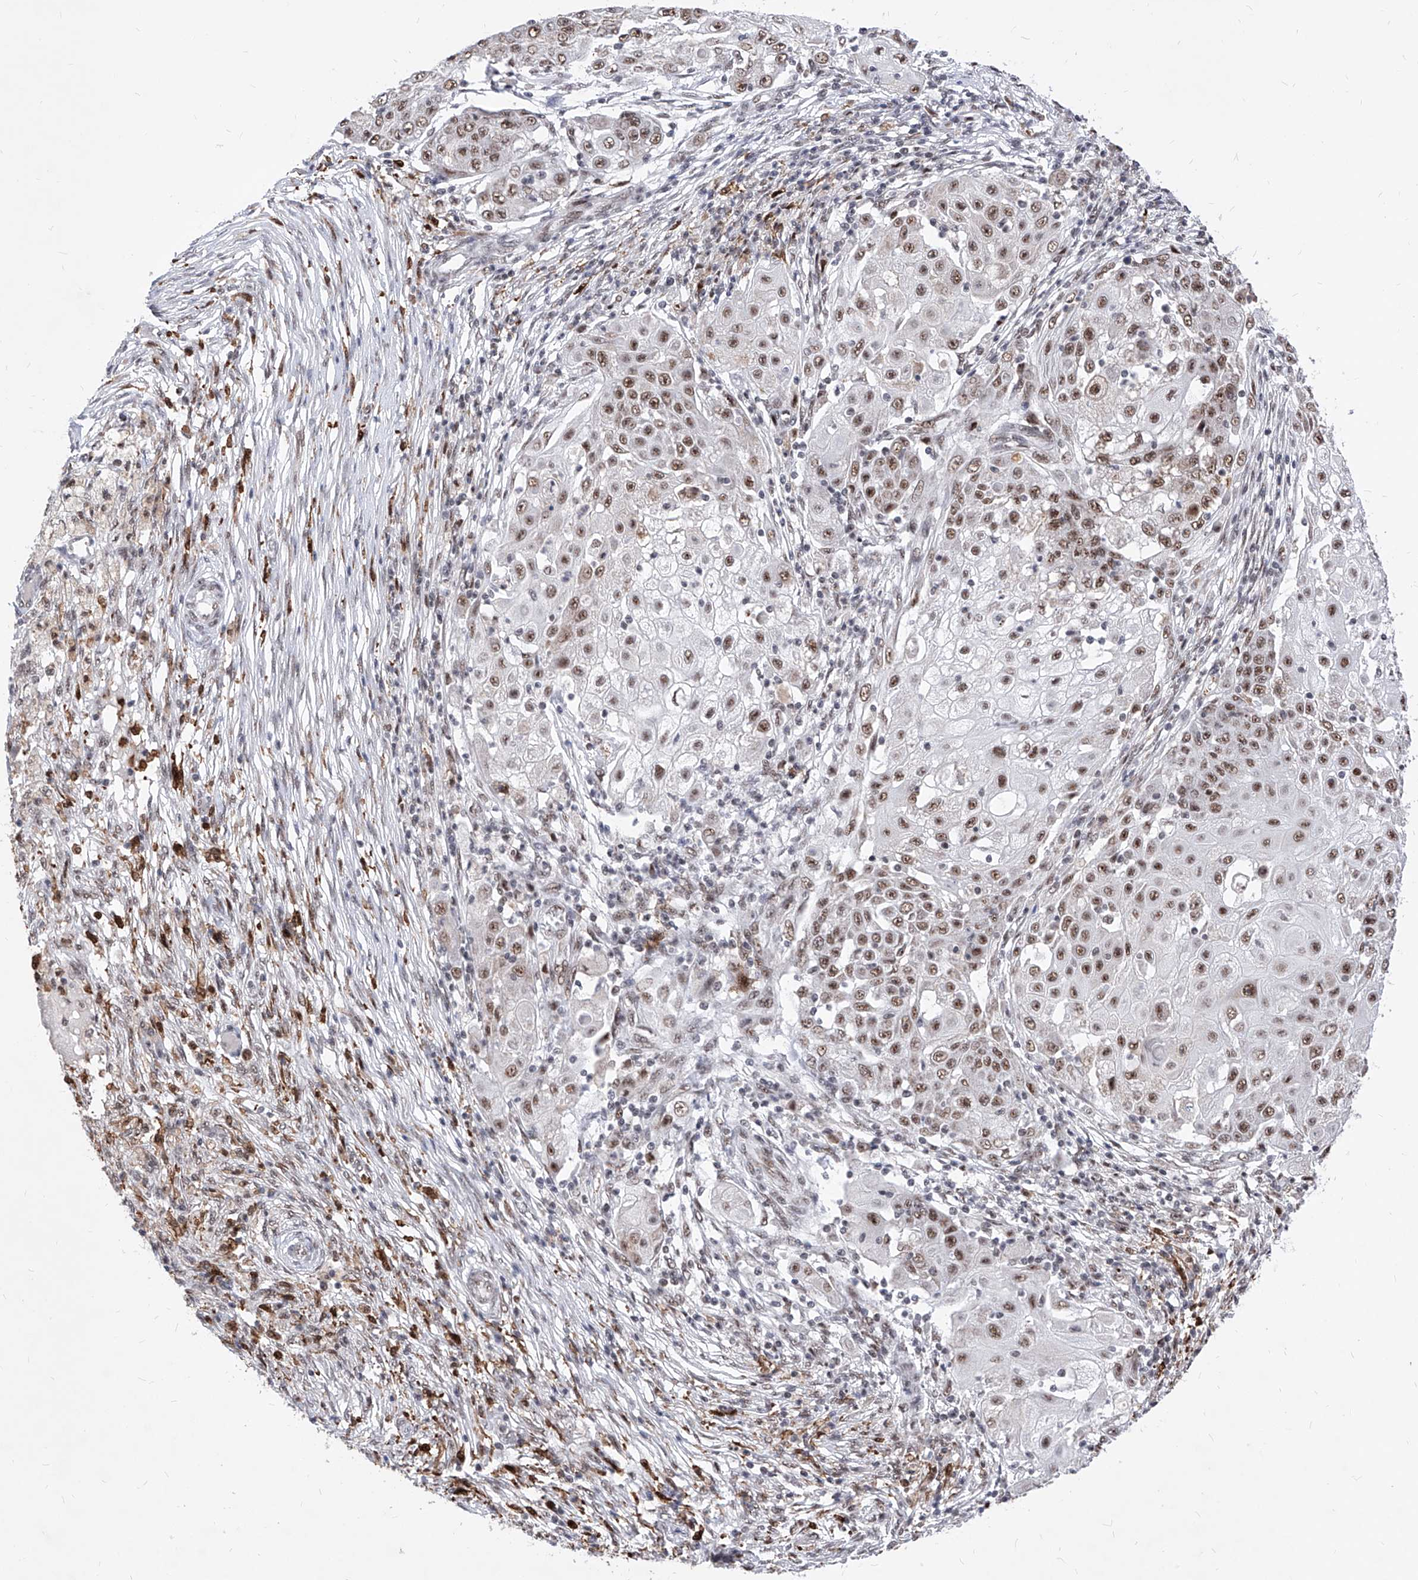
{"staining": {"intensity": "moderate", "quantity": ">75%", "location": "nuclear"}, "tissue": "ovarian cancer", "cell_type": "Tumor cells", "image_type": "cancer", "snomed": [{"axis": "morphology", "description": "Carcinoma, endometroid"}, {"axis": "topography", "description": "Ovary"}], "caption": "This photomicrograph exhibits endometroid carcinoma (ovarian) stained with immunohistochemistry to label a protein in brown. The nuclear of tumor cells show moderate positivity for the protein. Nuclei are counter-stained blue.", "gene": "PHF5A", "patient": {"sex": "female", "age": 42}}